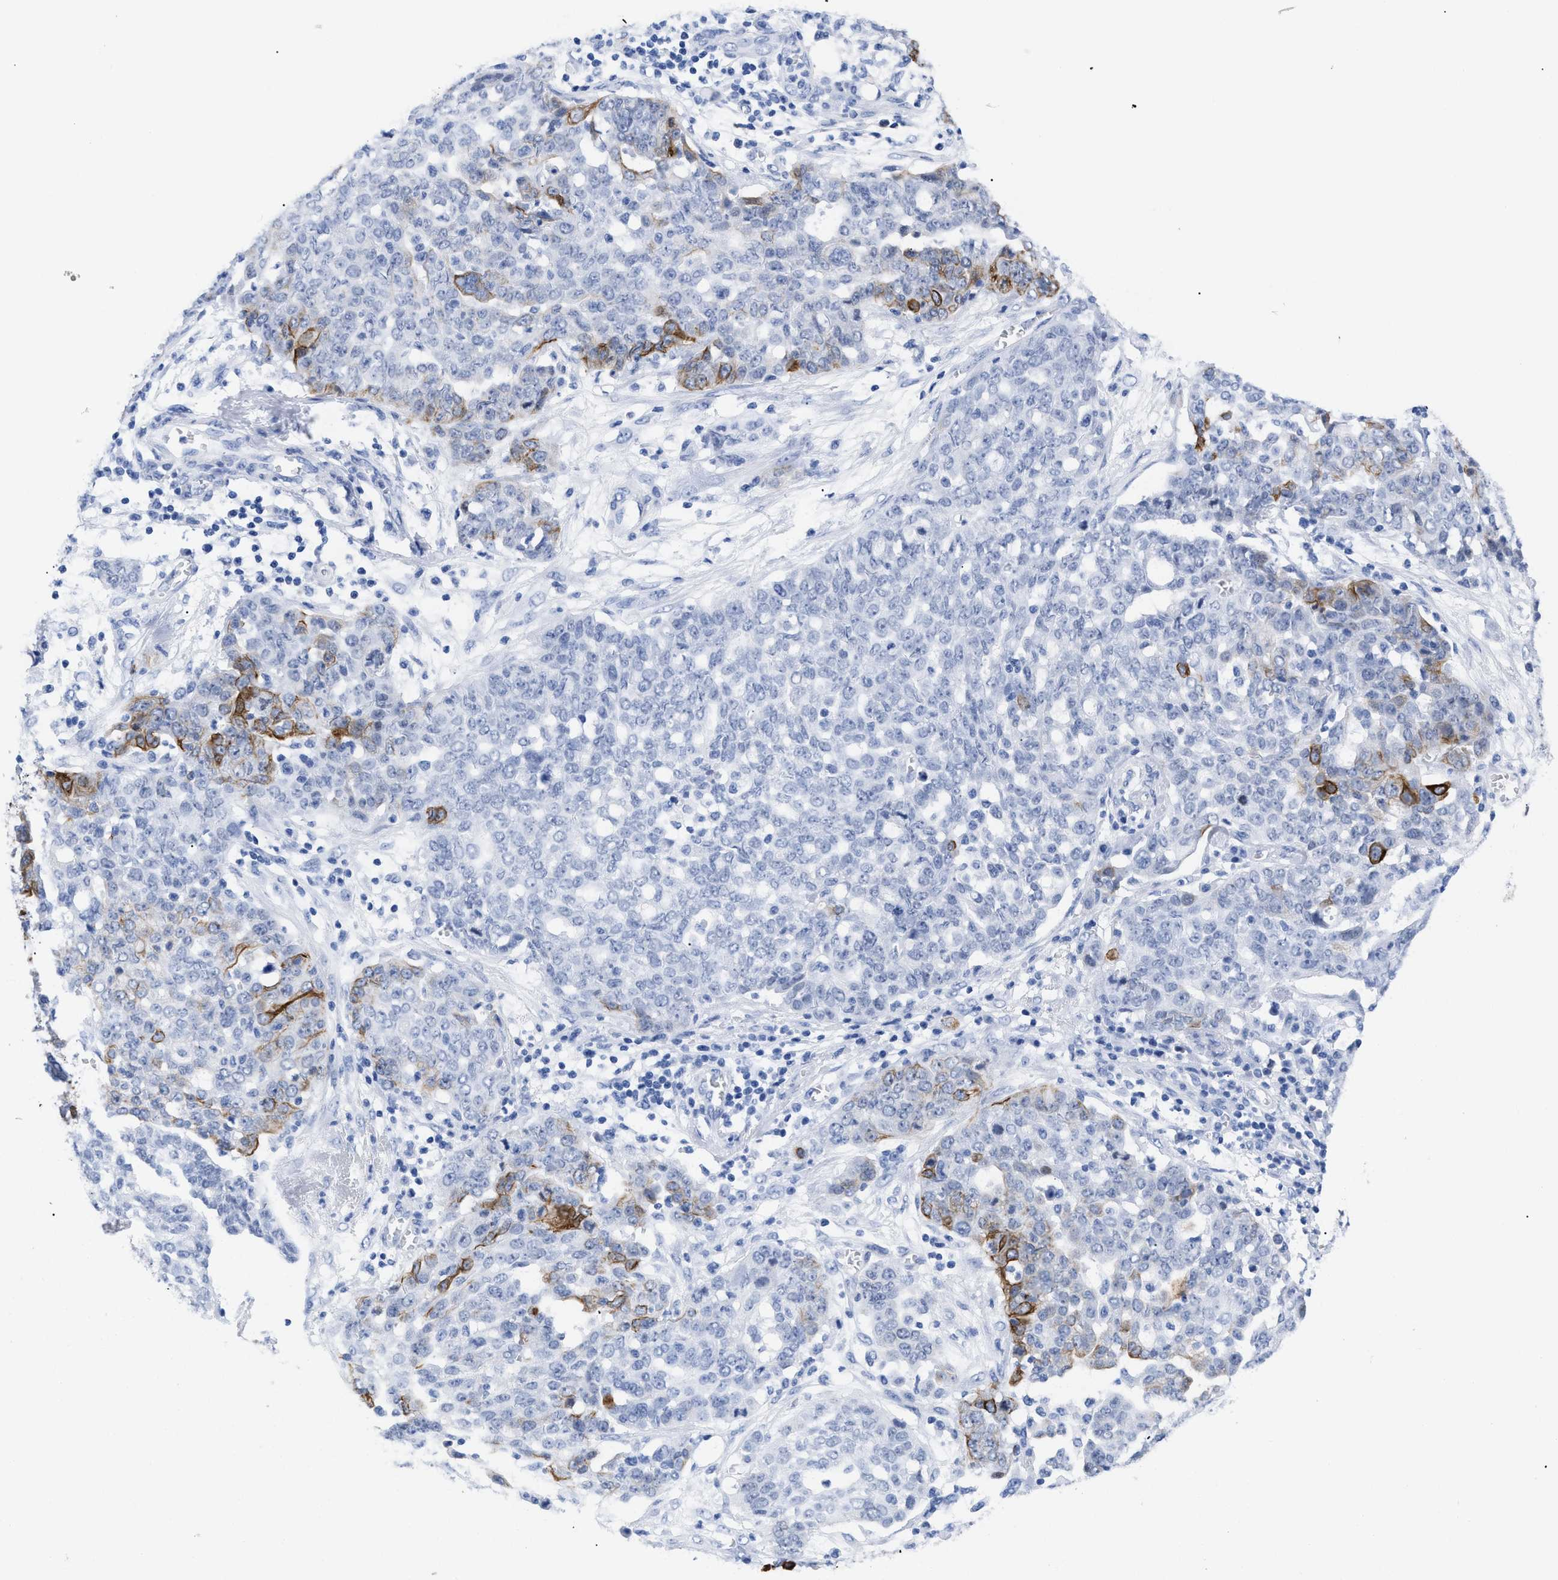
{"staining": {"intensity": "strong", "quantity": "<25%", "location": "cytoplasmic/membranous"}, "tissue": "ovarian cancer", "cell_type": "Tumor cells", "image_type": "cancer", "snomed": [{"axis": "morphology", "description": "Cystadenocarcinoma, serous, NOS"}, {"axis": "topography", "description": "Soft tissue"}, {"axis": "topography", "description": "Ovary"}], "caption": "A brown stain shows strong cytoplasmic/membranous positivity of a protein in human ovarian cancer (serous cystadenocarcinoma) tumor cells.", "gene": "DUSP26", "patient": {"sex": "female", "age": 57}}